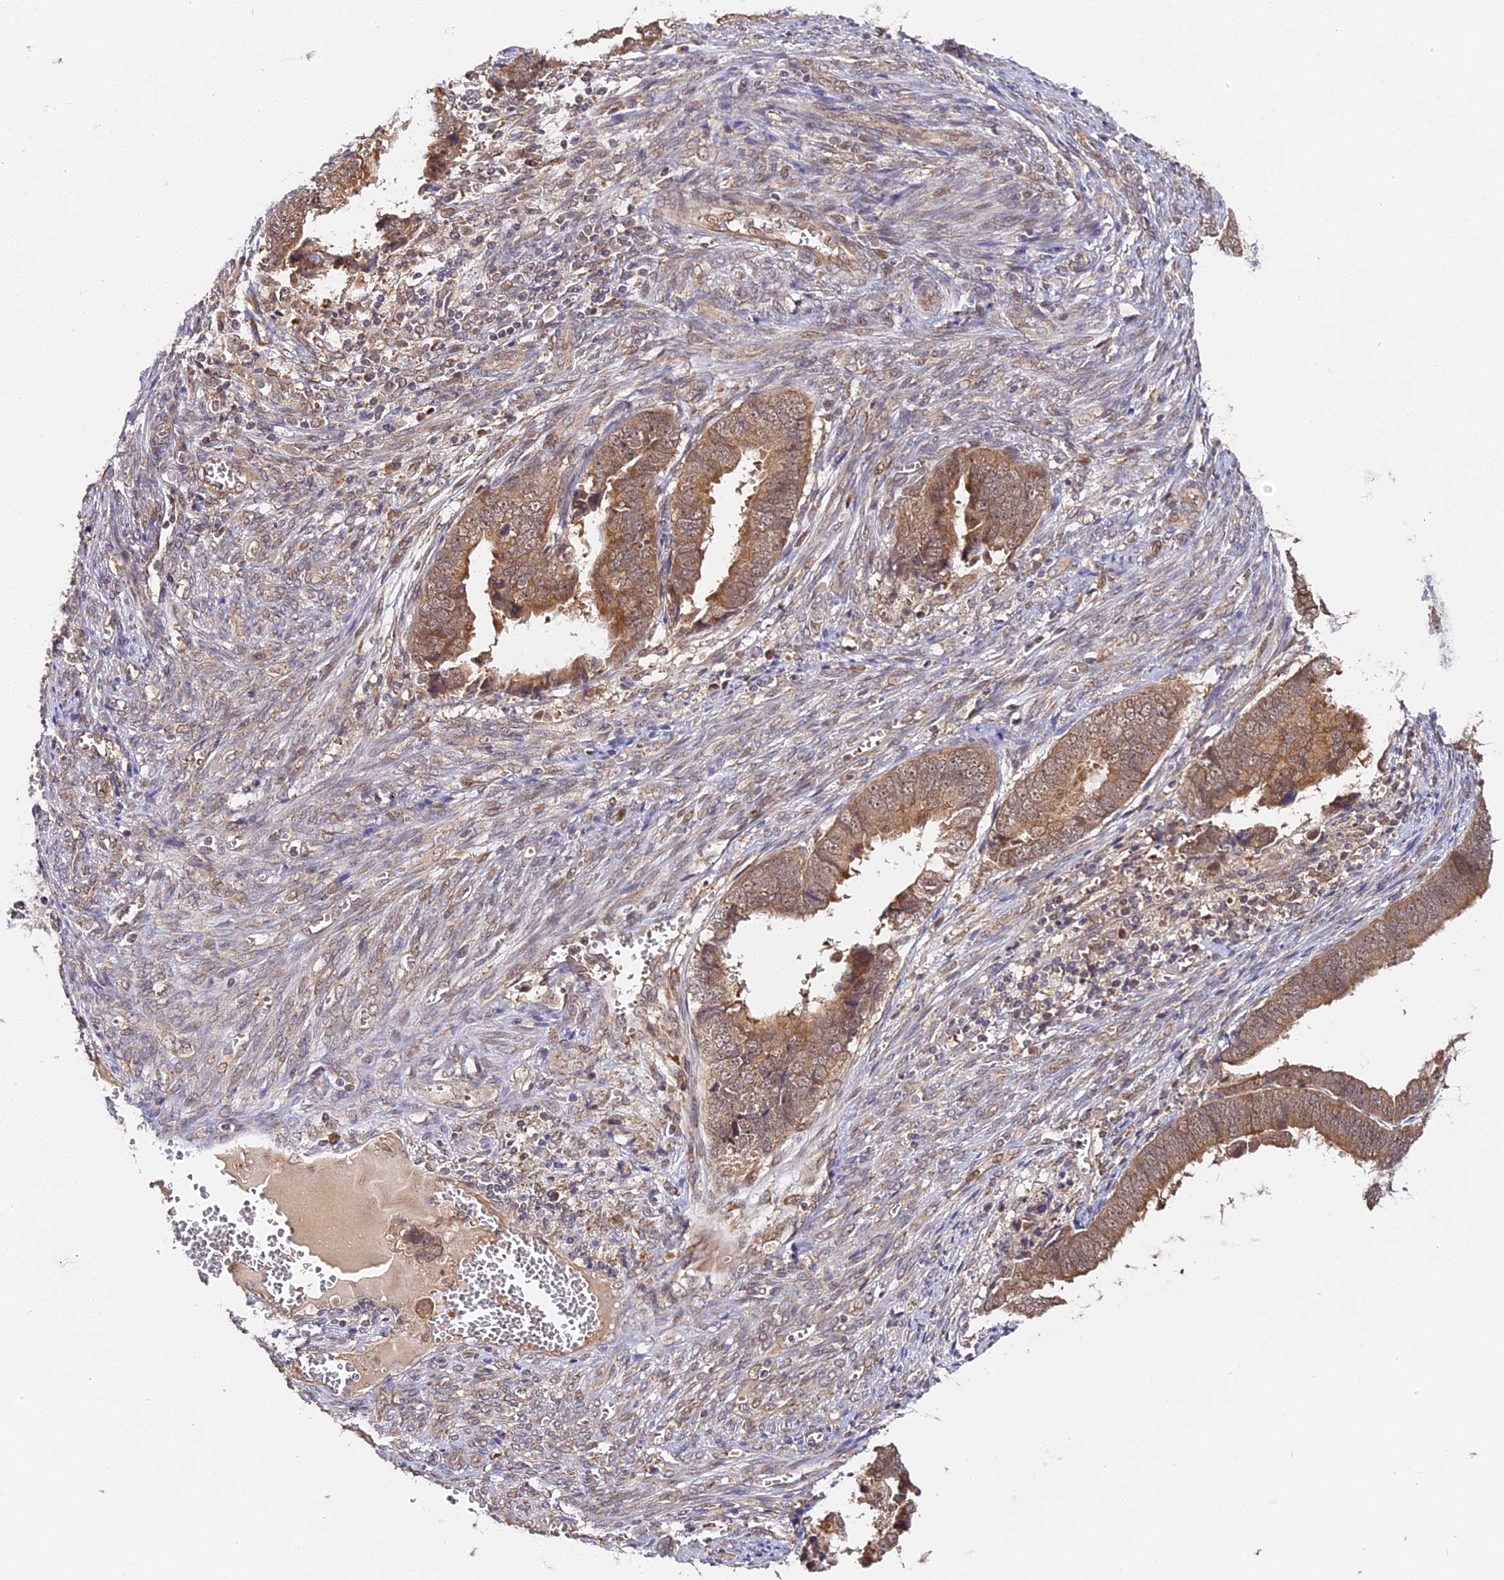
{"staining": {"intensity": "moderate", "quantity": ">75%", "location": "cytoplasmic/membranous"}, "tissue": "endometrial cancer", "cell_type": "Tumor cells", "image_type": "cancer", "snomed": [{"axis": "morphology", "description": "Adenocarcinoma, NOS"}, {"axis": "topography", "description": "Endometrium"}], "caption": "Immunohistochemistry (IHC) photomicrograph of neoplastic tissue: adenocarcinoma (endometrial) stained using immunohistochemistry (IHC) shows medium levels of moderate protein expression localized specifically in the cytoplasmic/membranous of tumor cells, appearing as a cytoplasmic/membranous brown color.", "gene": "IMPACT", "patient": {"sex": "female", "age": 75}}